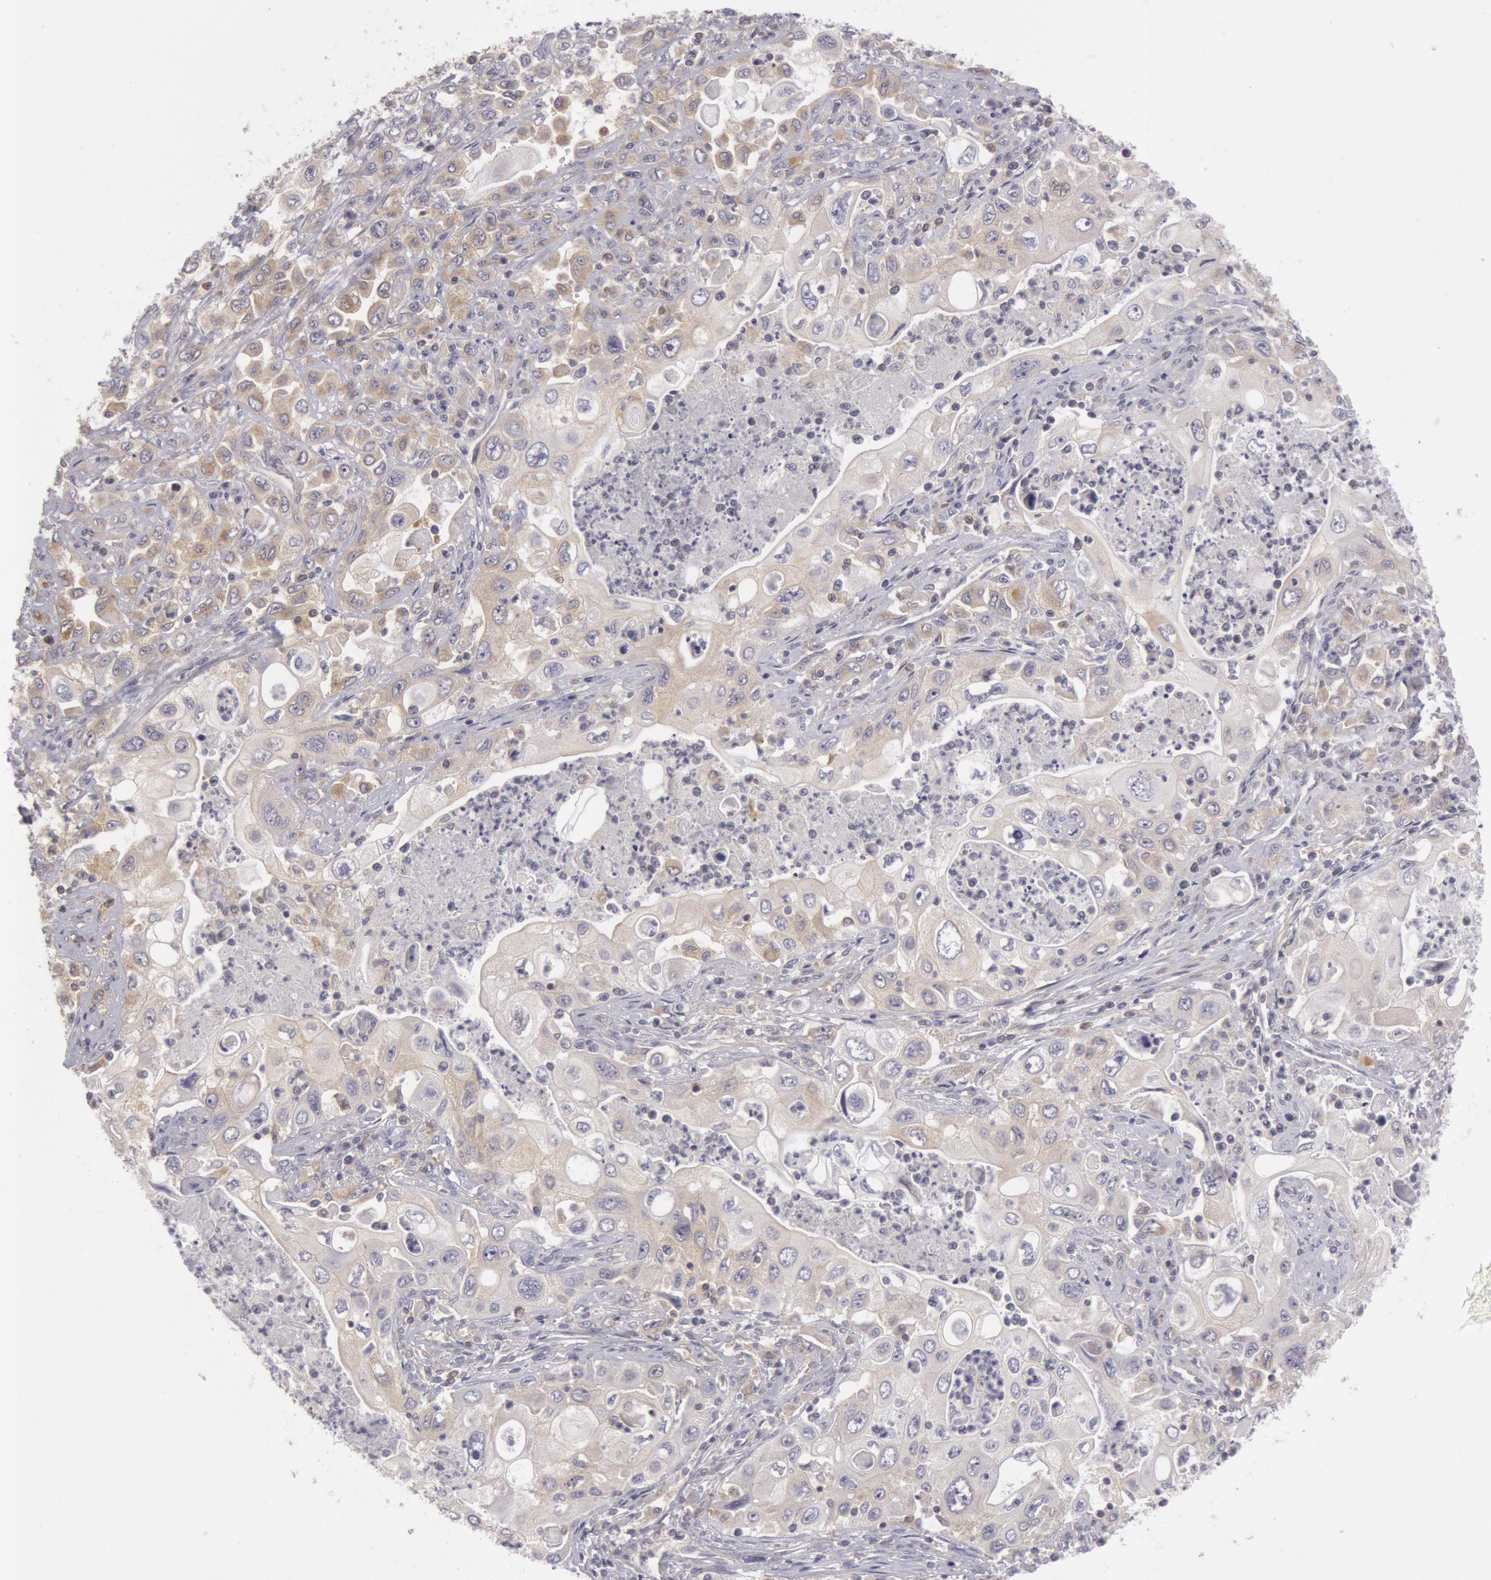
{"staining": {"intensity": "weak", "quantity": "25%-75%", "location": "cytoplasmic/membranous"}, "tissue": "pancreatic cancer", "cell_type": "Tumor cells", "image_type": "cancer", "snomed": [{"axis": "morphology", "description": "Adenocarcinoma, NOS"}, {"axis": "topography", "description": "Pancreas"}], "caption": "Tumor cells display low levels of weak cytoplasmic/membranous positivity in approximately 25%-75% of cells in pancreatic cancer (adenocarcinoma).", "gene": "IKBKB", "patient": {"sex": "male", "age": 70}}